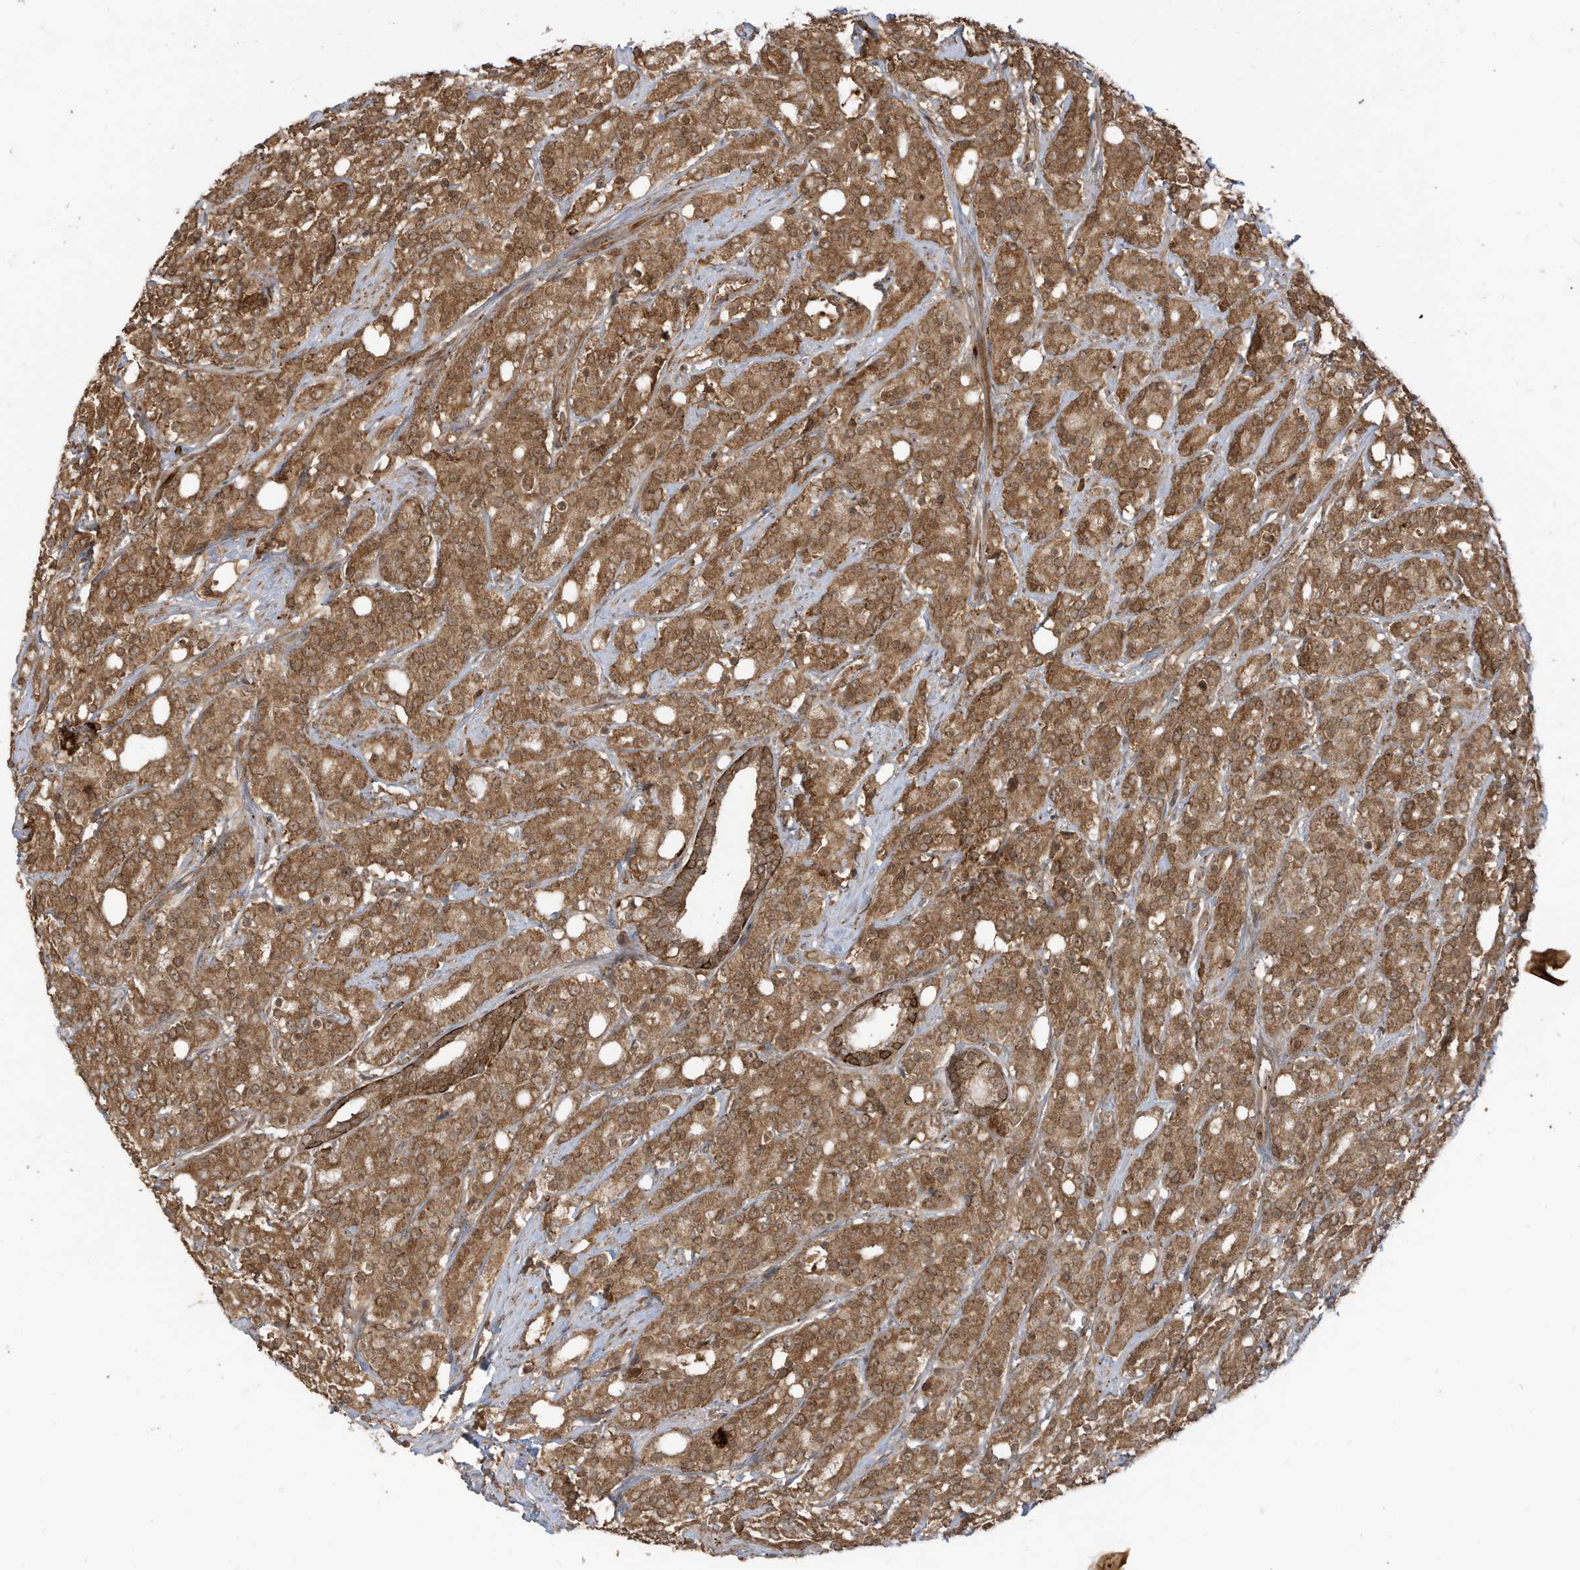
{"staining": {"intensity": "moderate", "quantity": ">75%", "location": "cytoplasmic/membranous"}, "tissue": "prostate cancer", "cell_type": "Tumor cells", "image_type": "cancer", "snomed": [{"axis": "morphology", "description": "Adenocarcinoma, High grade"}, {"axis": "topography", "description": "Prostate"}], "caption": "Tumor cells exhibit moderate cytoplasmic/membranous positivity in approximately >75% of cells in high-grade adenocarcinoma (prostate). Nuclei are stained in blue.", "gene": "TRIM67", "patient": {"sex": "male", "age": 62}}